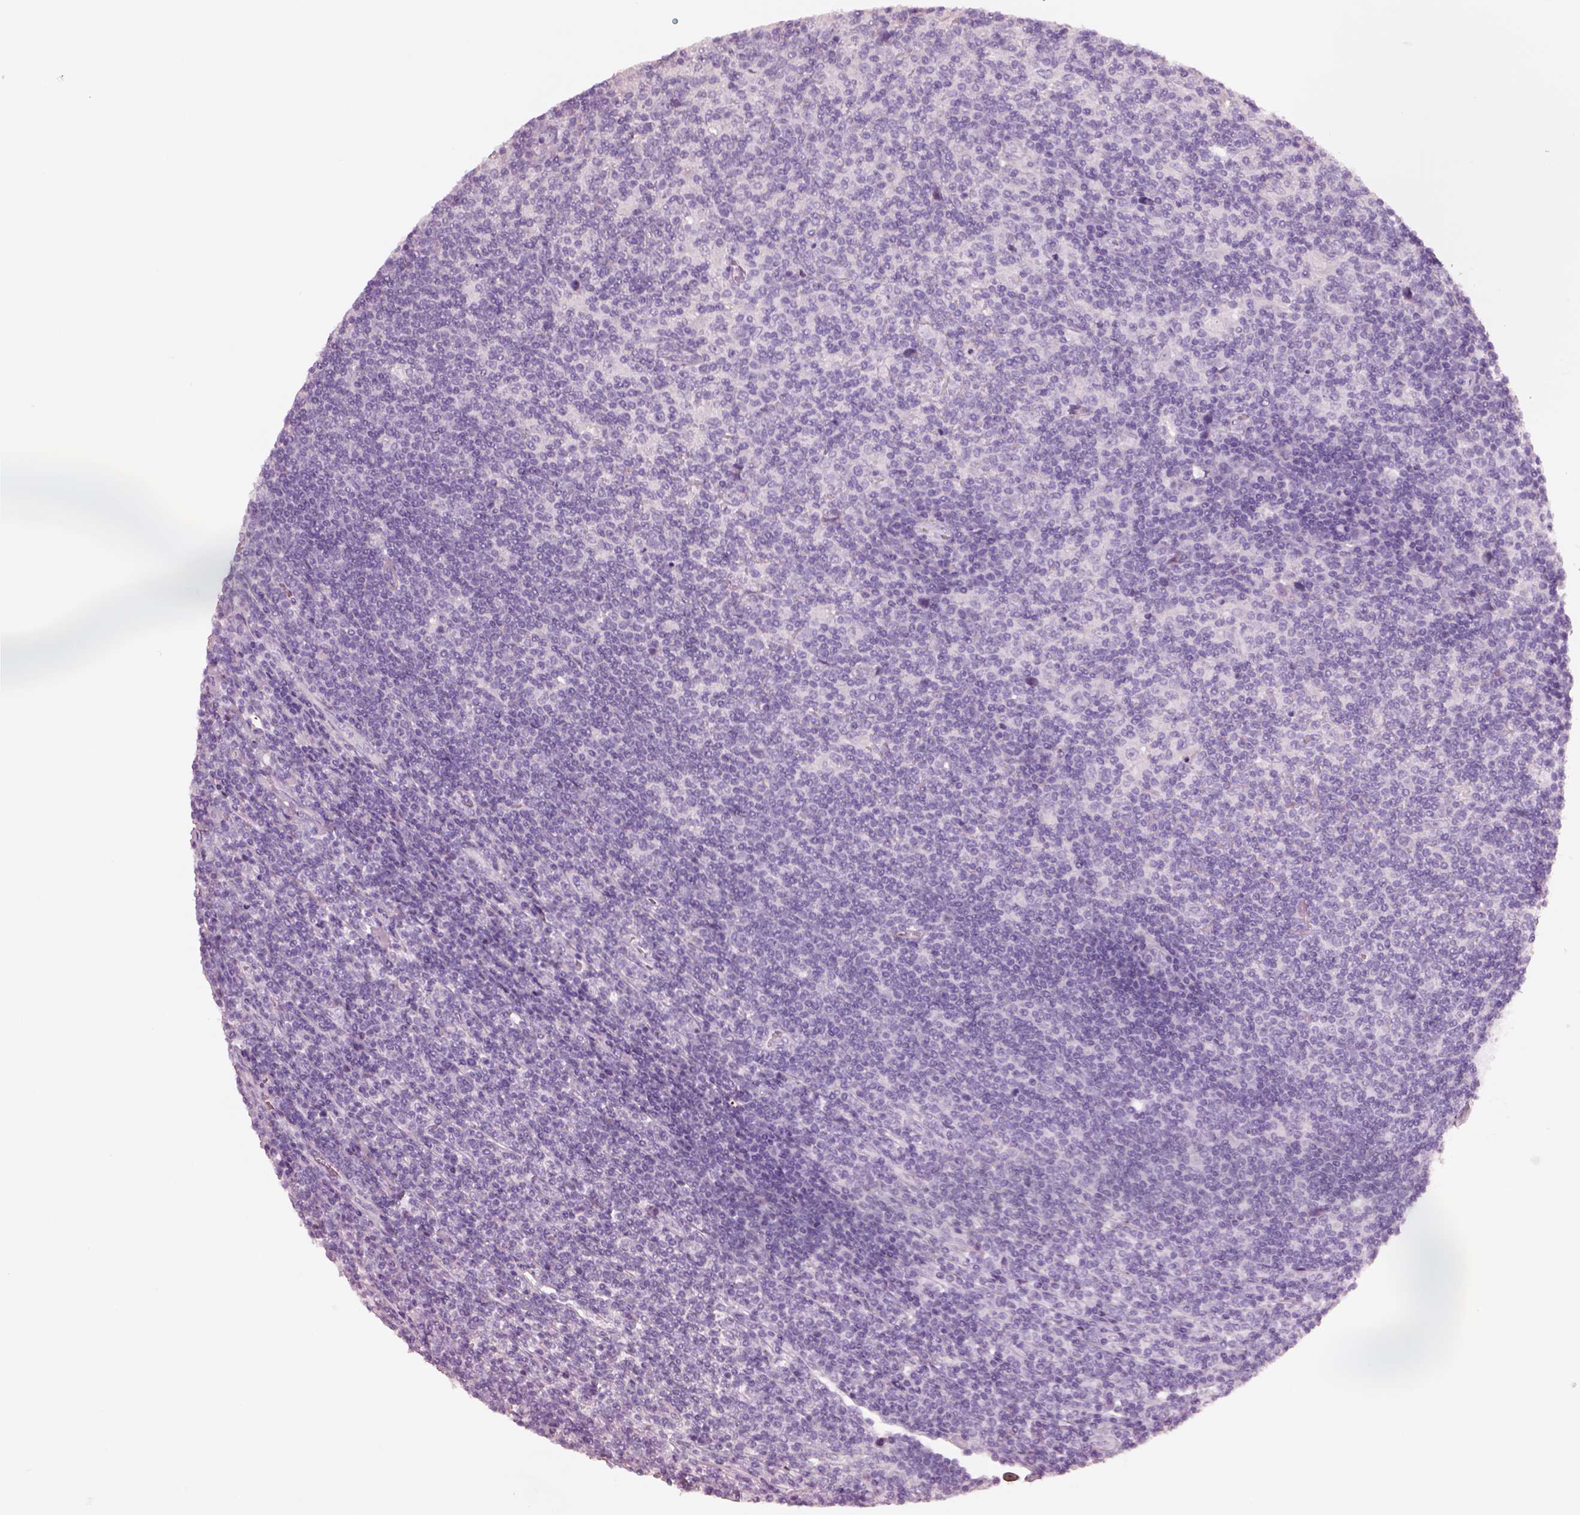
{"staining": {"intensity": "negative", "quantity": "none", "location": "none"}, "tissue": "lymphoma", "cell_type": "Tumor cells", "image_type": "cancer", "snomed": [{"axis": "morphology", "description": "Hodgkin's disease, NOS"}, {"axis": "topography", "description": "Lymph node"}], "caption": "This is an immunohistochemistry photomicrograph of human lymphoma. There is no expression in tumor cells.", "gene": "PNOC", "patient": {"sex": "male", "age": 40}}